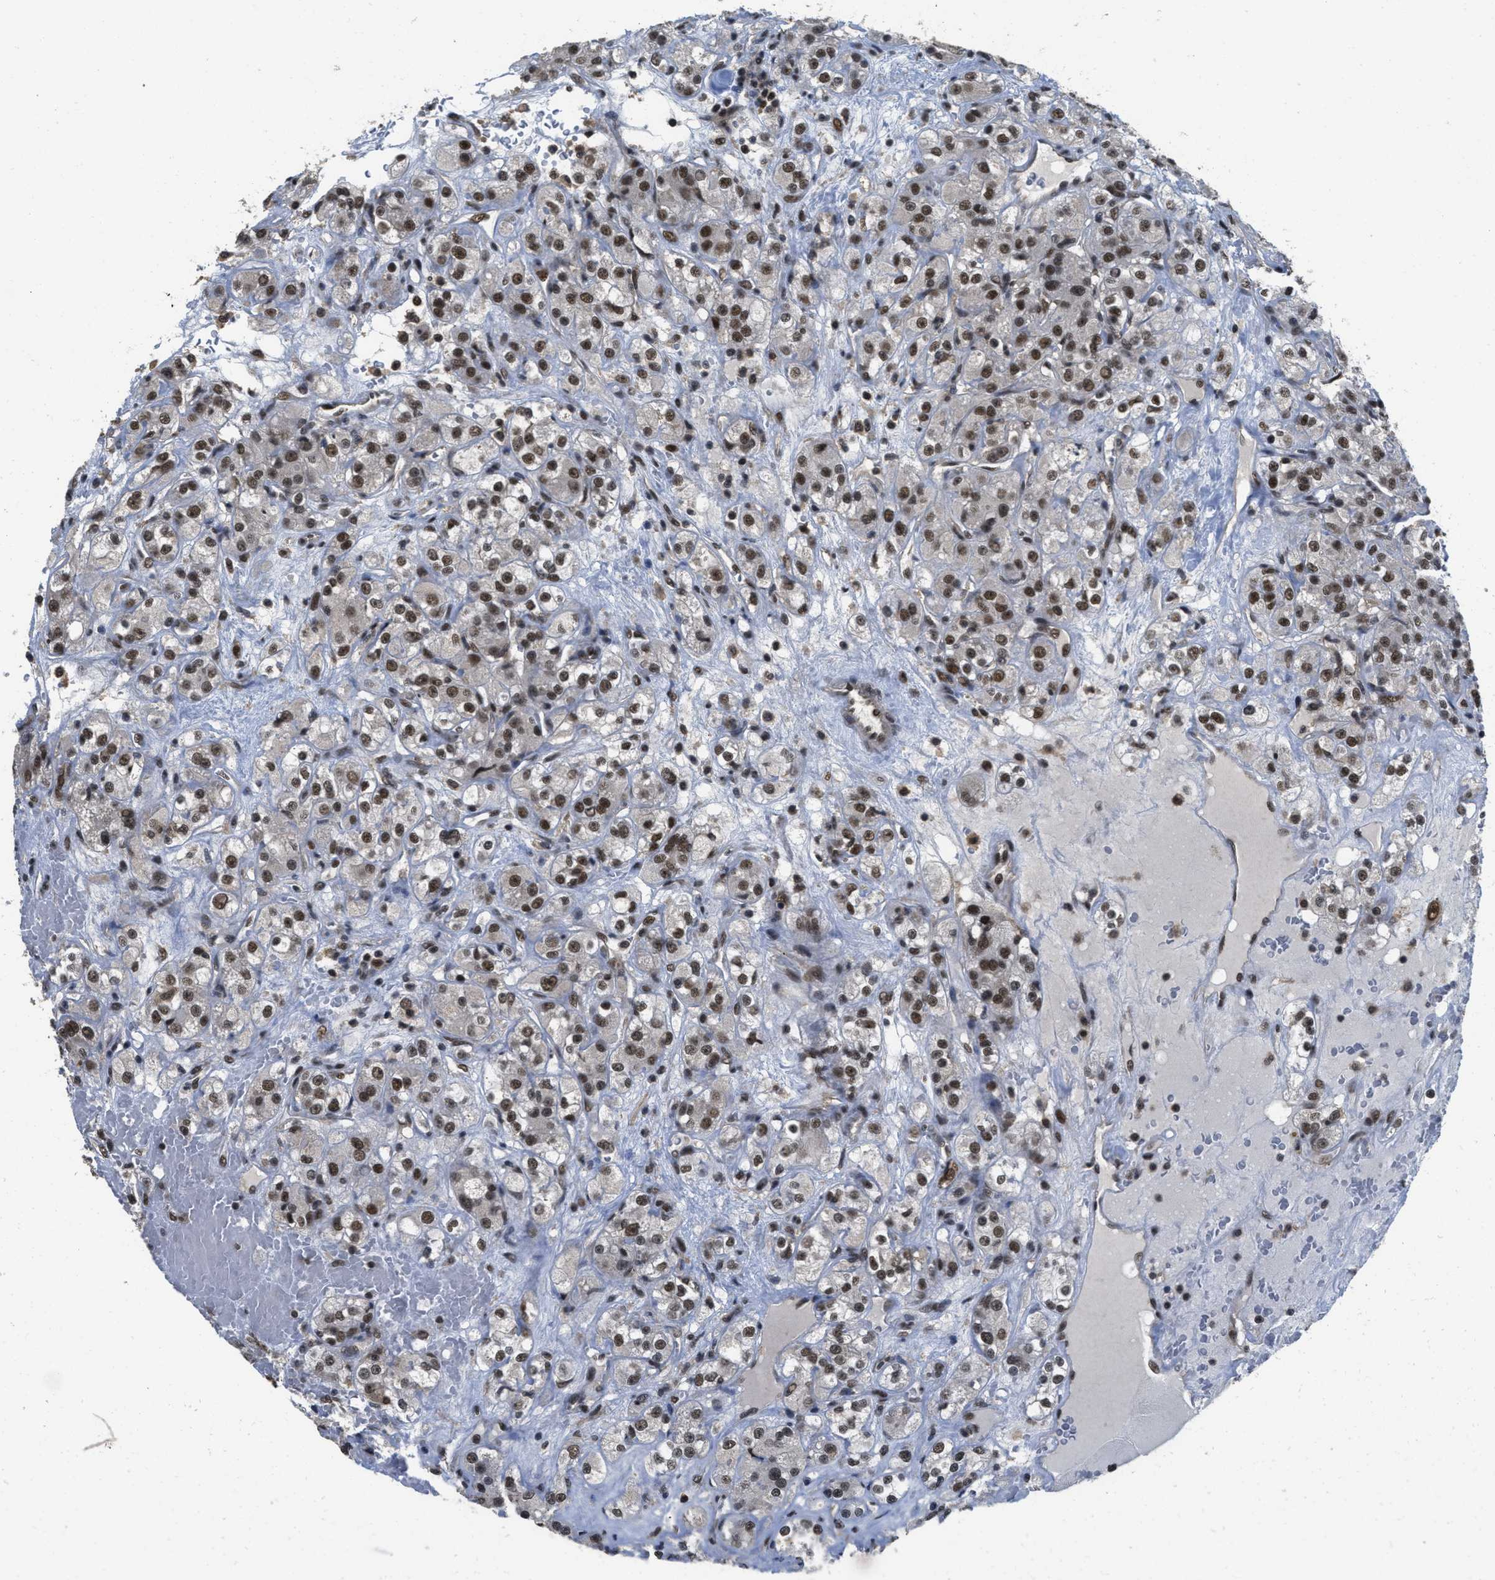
{"staining": {"intensity": "moderate", "quantity": ">75%", "location": "nuclear"}, "tissue": "renal cancer", "cell_type": "Tumor cells", "image_type": "cancer", "snomed": [{"axis": "morphology", "description": "Normal tissue, NOS"}, {"axis": "morphology", "description": "Adenocarcinoma, NOS"}, {"axis": "topography", "description": "Kidney"}], "caption": "Immunohistochemistry photomicrograph of renal adenocarcinoma stained for a protein (brown), which reveals medium levels of moderate nuclear staining in about >75% of tumor cells.", "gene": "CUL4B", "patient": {"sex": "male", "age": 61}}